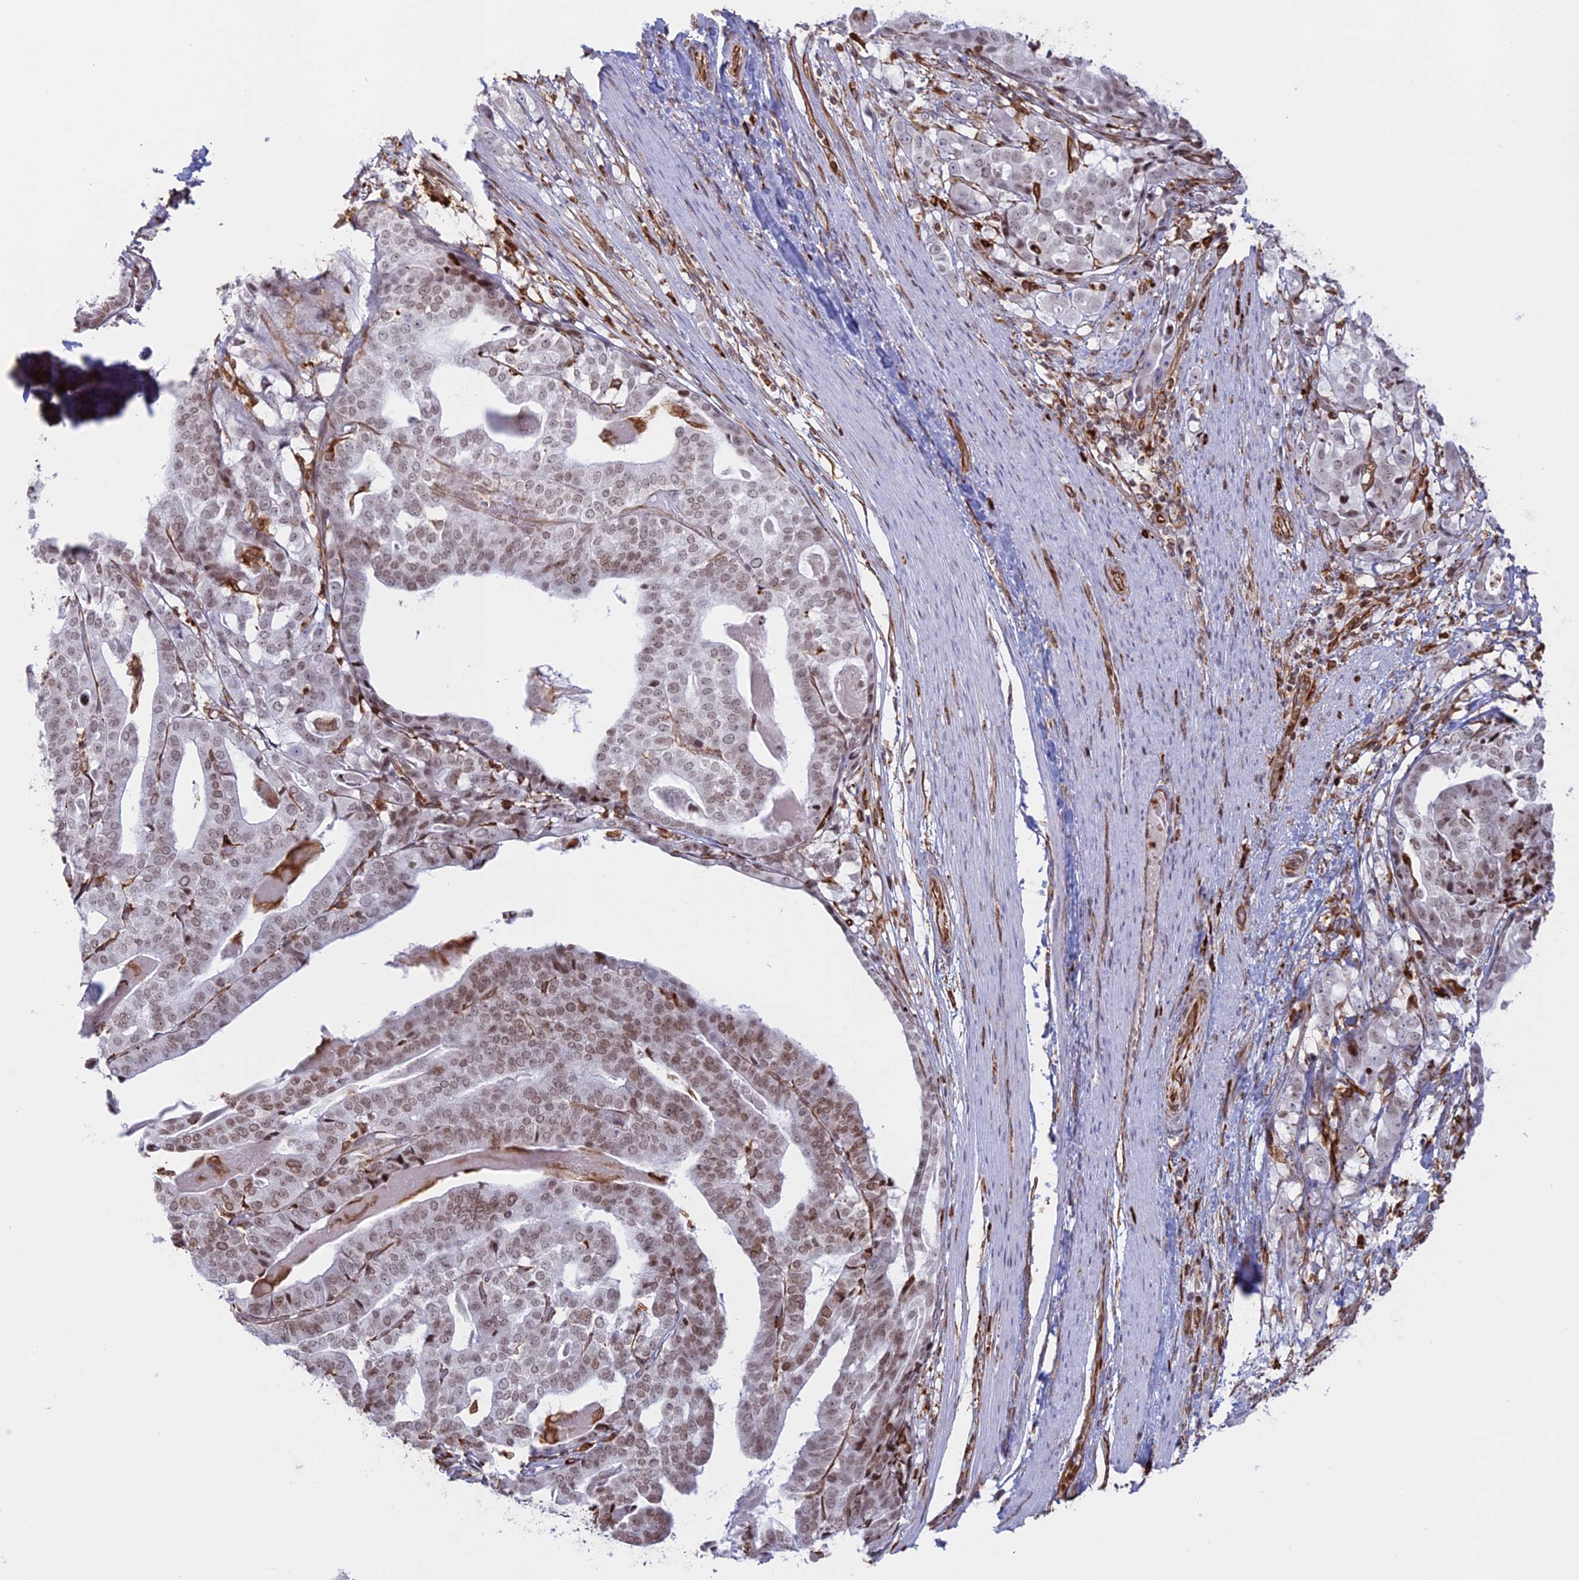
{"staining": {"intensity": "weak", "quantity": "<25%", "location": "nuclear"}, "tissue": "stomach cancer", "cell_type": "Tumor cells", "image_type": "cancer", "snomed": [{"axis": "morphology", "description": "Adenocarcinoma, NOS"}, {"axis": "topography", "description": "Stomach"}], "caption": "Tumor cells show no significant staining in adenocarcinoma (stomach). (DAB (3,3'-diaminobenzidine) immunohistochemistry (IHC), high magnification).", "gene": "APOBR", "patient": {"sex": "male", "age": 48}}